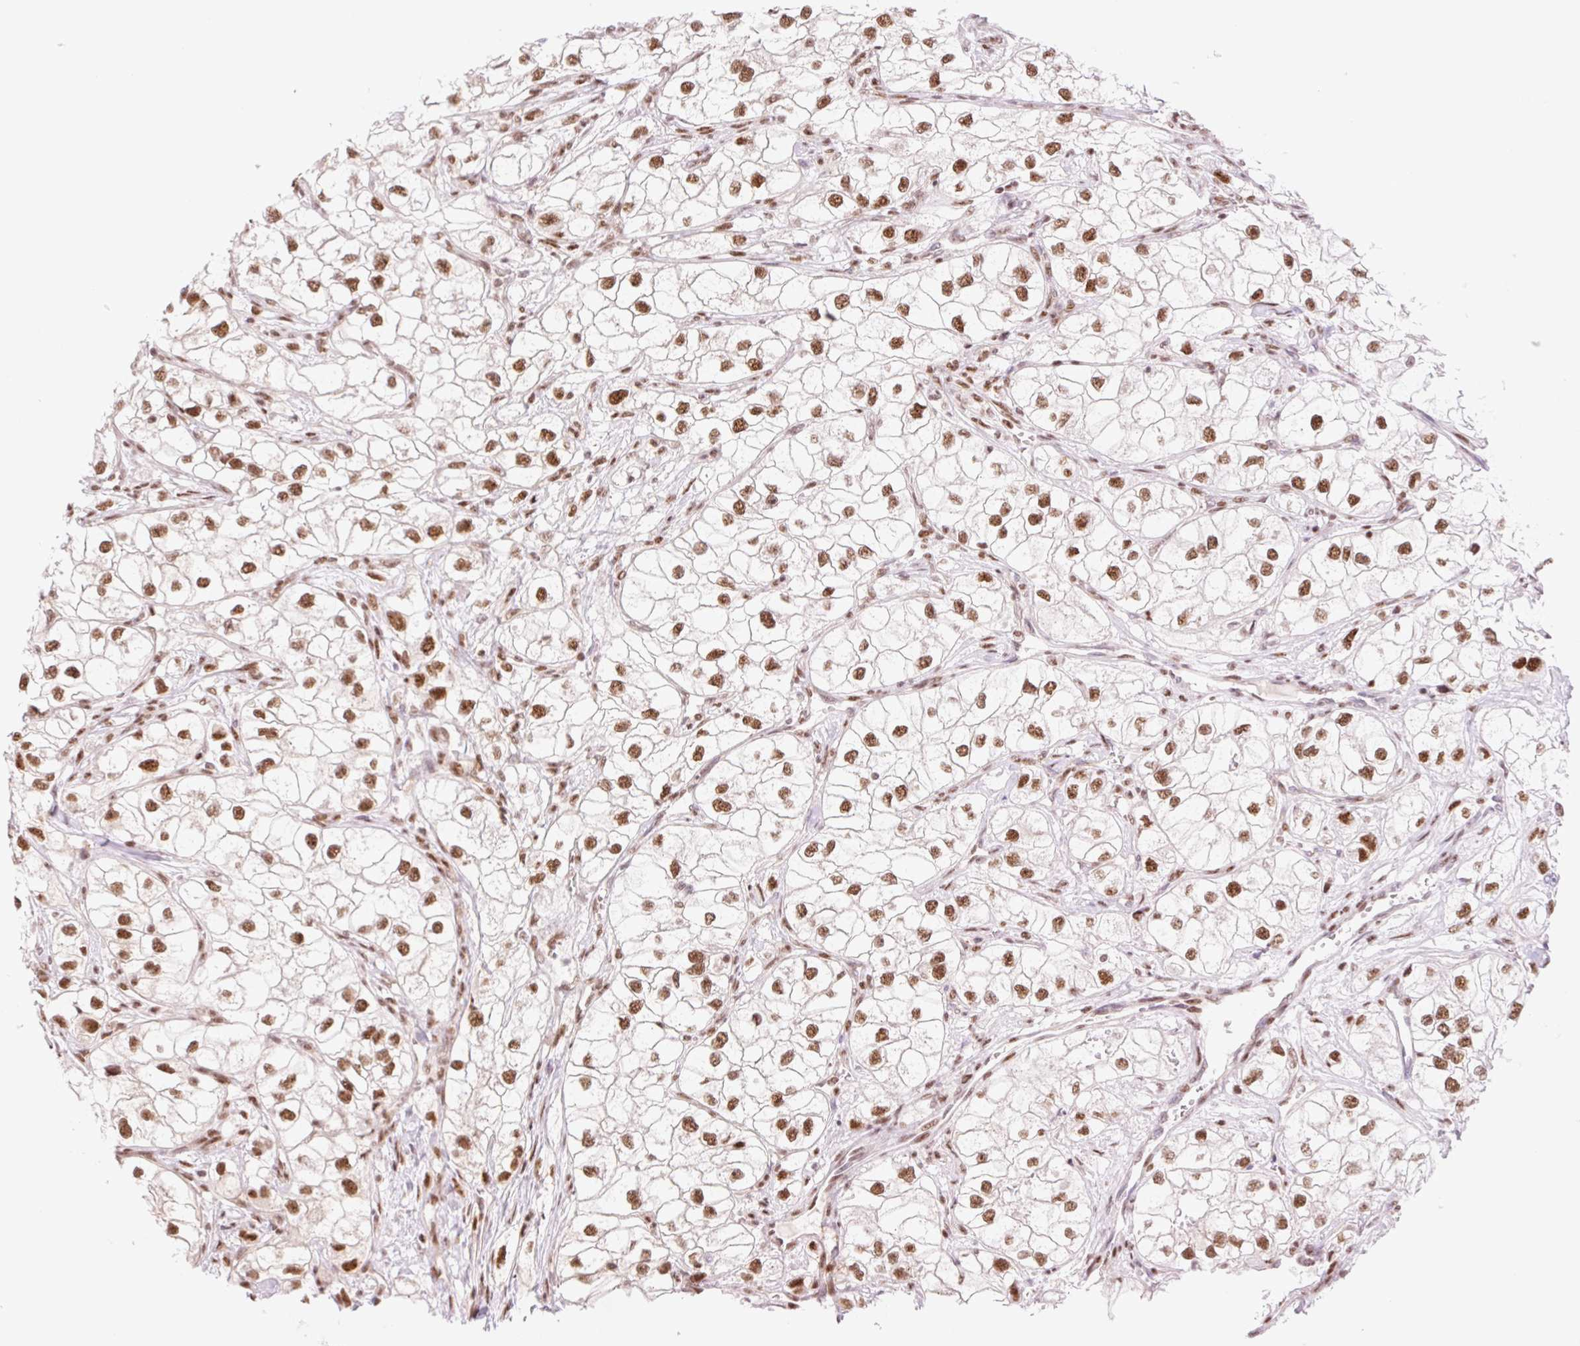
{"staining": {"intensity": "moderate", "quantity": ">75%", "location": "nuclear"}, "tissue": "renal cancer", "cell_type": "Tumor cells", "image_type": "cancer", "snomed": [{"axis": "morphology", "description": "Adenocarcinoma, NOS"}, {"axis": "topography", "description": "Kidney"}], "caption": "Immunohistochemical staining of renal cancer (adenocarcinoma) demonstrates moderate nuclear protein expression in approximately >75% of tumor cells.", "gene": "PRDM11", "patient": {"sex": "male", "age": 59}}